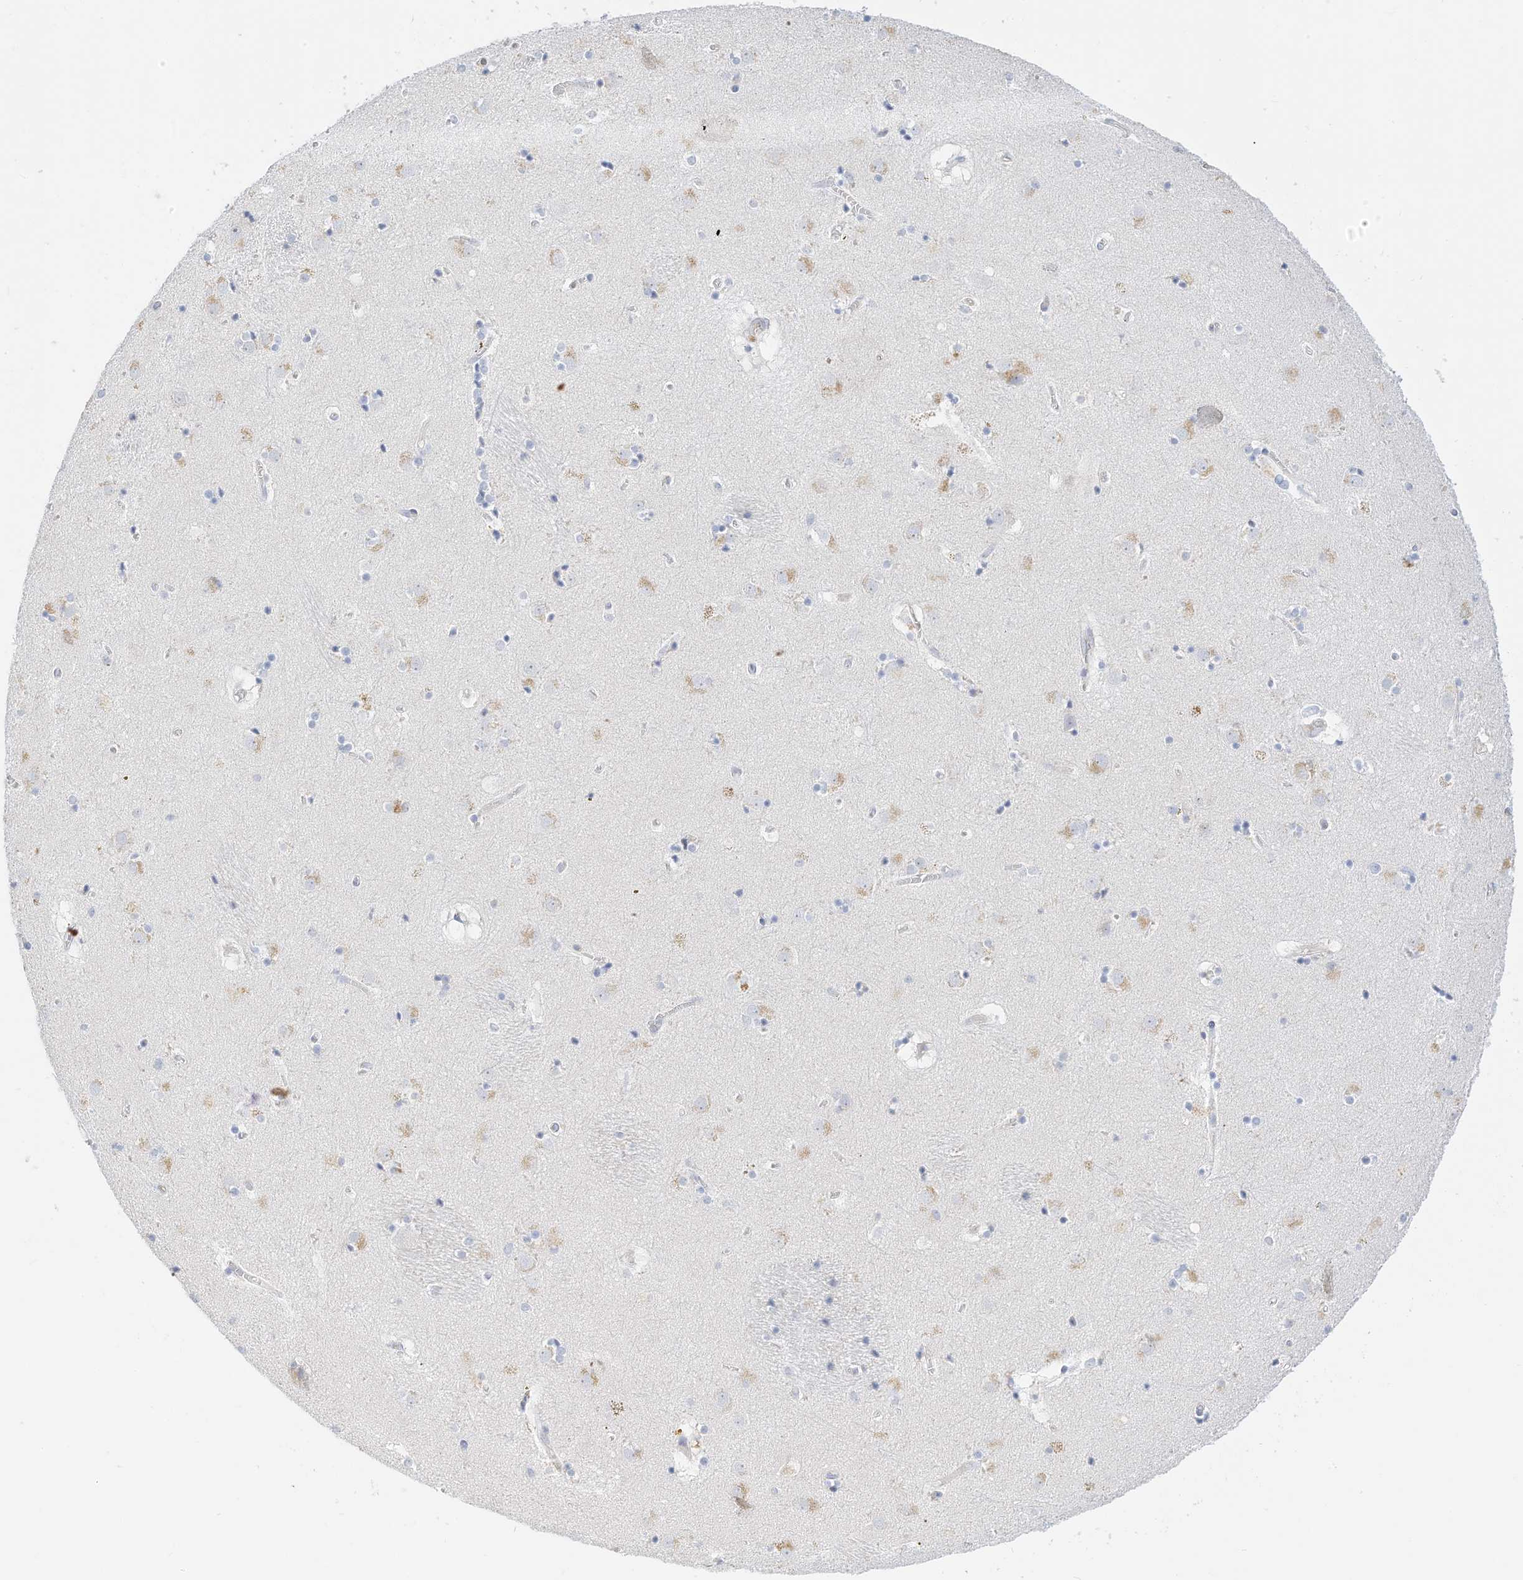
{"staining": {"intensity": "negative", "quantity": "none", "location": "none"}, "tissue": "caudate", "cell_type": "Glial cells", "image_type": "normal", "snomed": [{"axis": "morphology", "description": "Normal tissue, NOS"}, {"axis": "topography", "description": "Lateral ventricle wall"}], "caption": "Histopathology image shows no protein positivity in glial cells of unremarkable caudate.", "gene": "SPOCD1", "patient": {"sex": "male", "age": 70}}